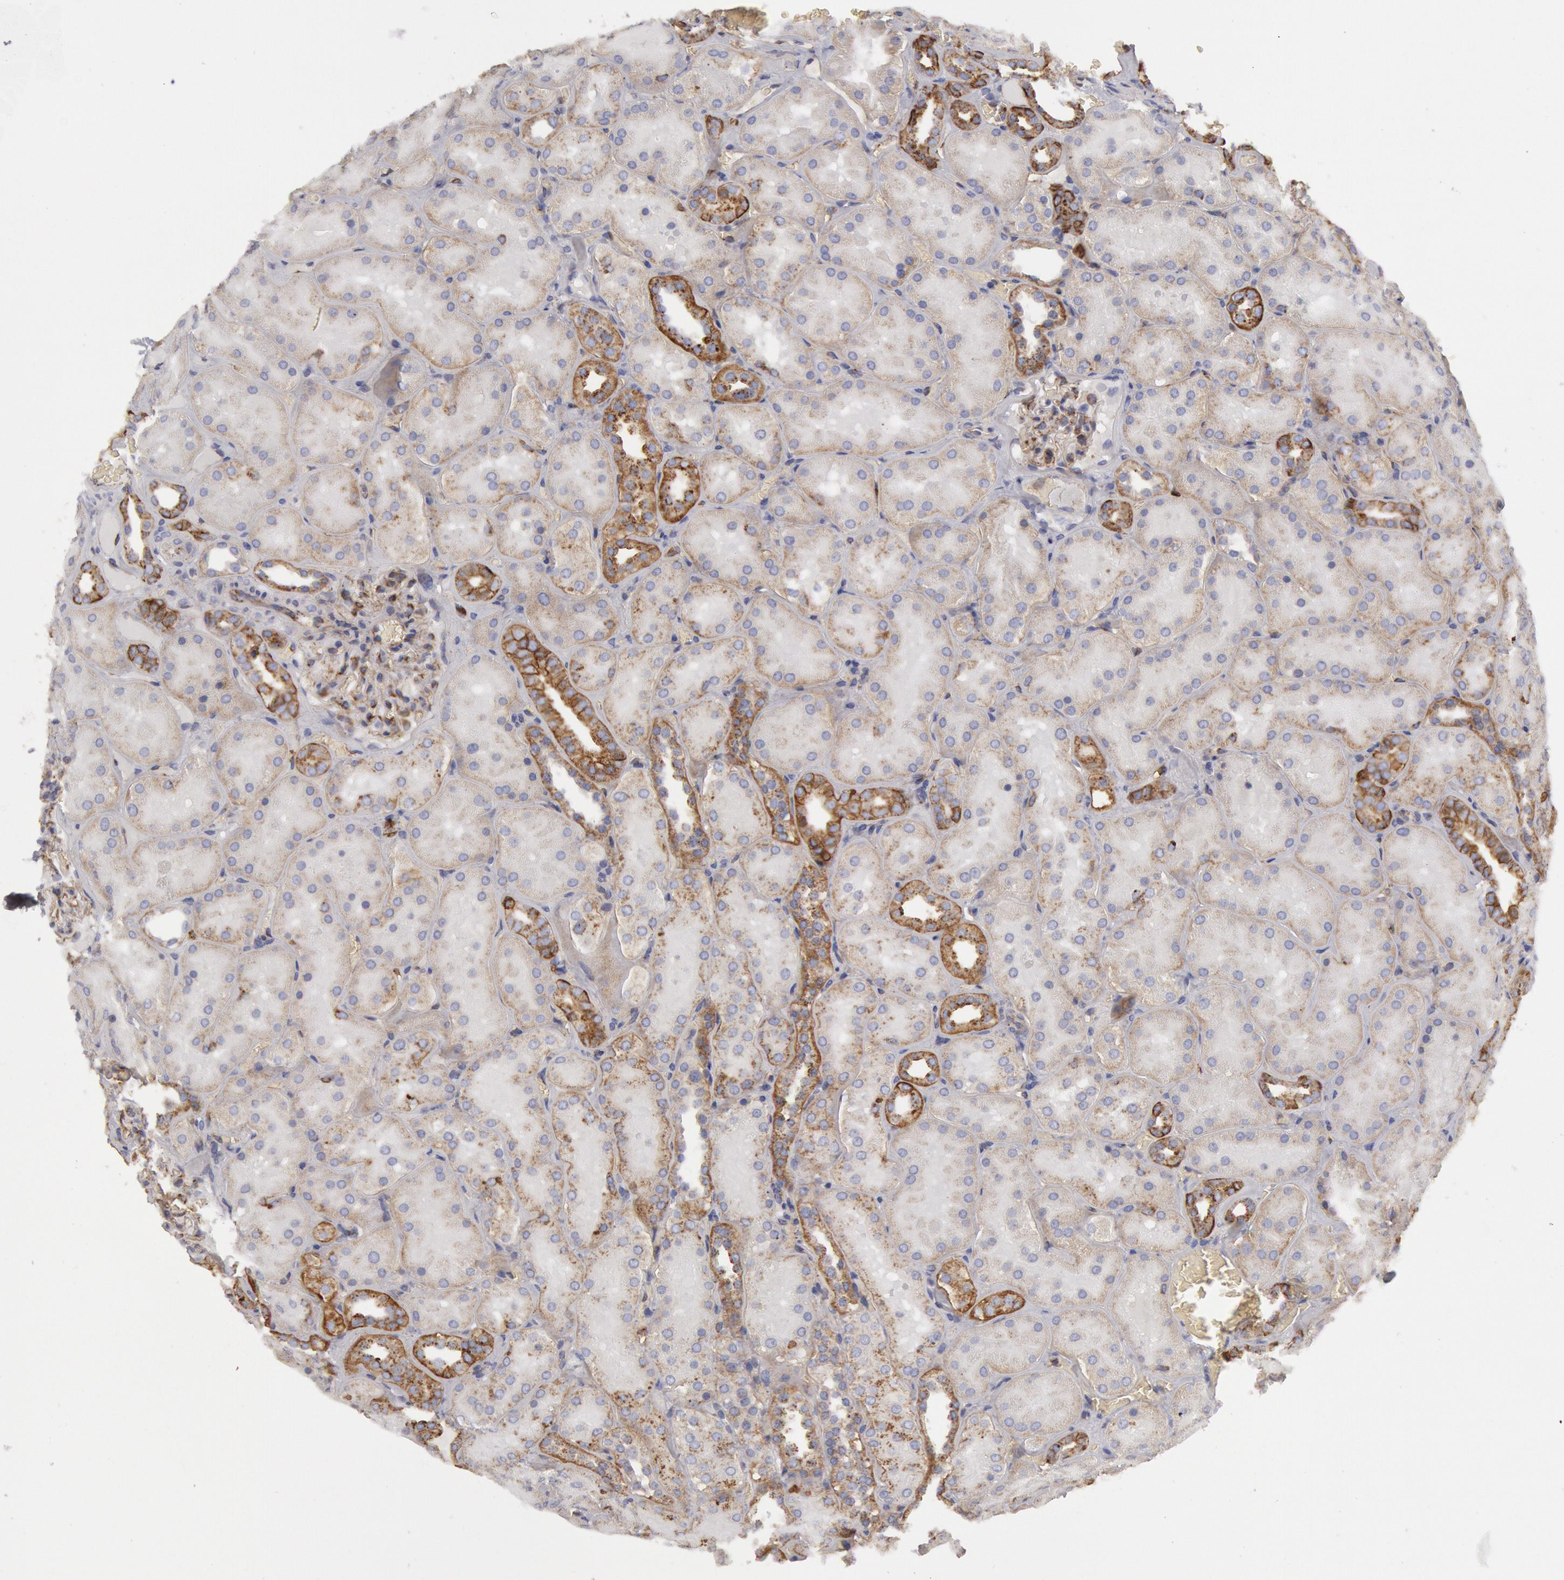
{"staining": {"intensity": "moderate", "quantity": "25%-75%", "location": "cytoplasmic/membranous"}, "tissue": "kidney", "cell_type": "Cells in glomeruli", "image_type": "normal", "snomed": [{"axis": "morphology", "description": "Normal tissue, NOS"}, {"axis": "topography", "description": "Kidney"}], "caption": "Cells in glomeruli display medium levels of moderate cytoplasmic/membranous positivity in approximately 25%-75% of cells in benign kidney. The staining is performed using DAB (3,3'-diaminobenzidine) brown chromogen to label protein expression. The nuclei are counter-stained blue using hematoxylin.", "gene": "FLOT1", "patient": {"sex": "male", "age": 28}}